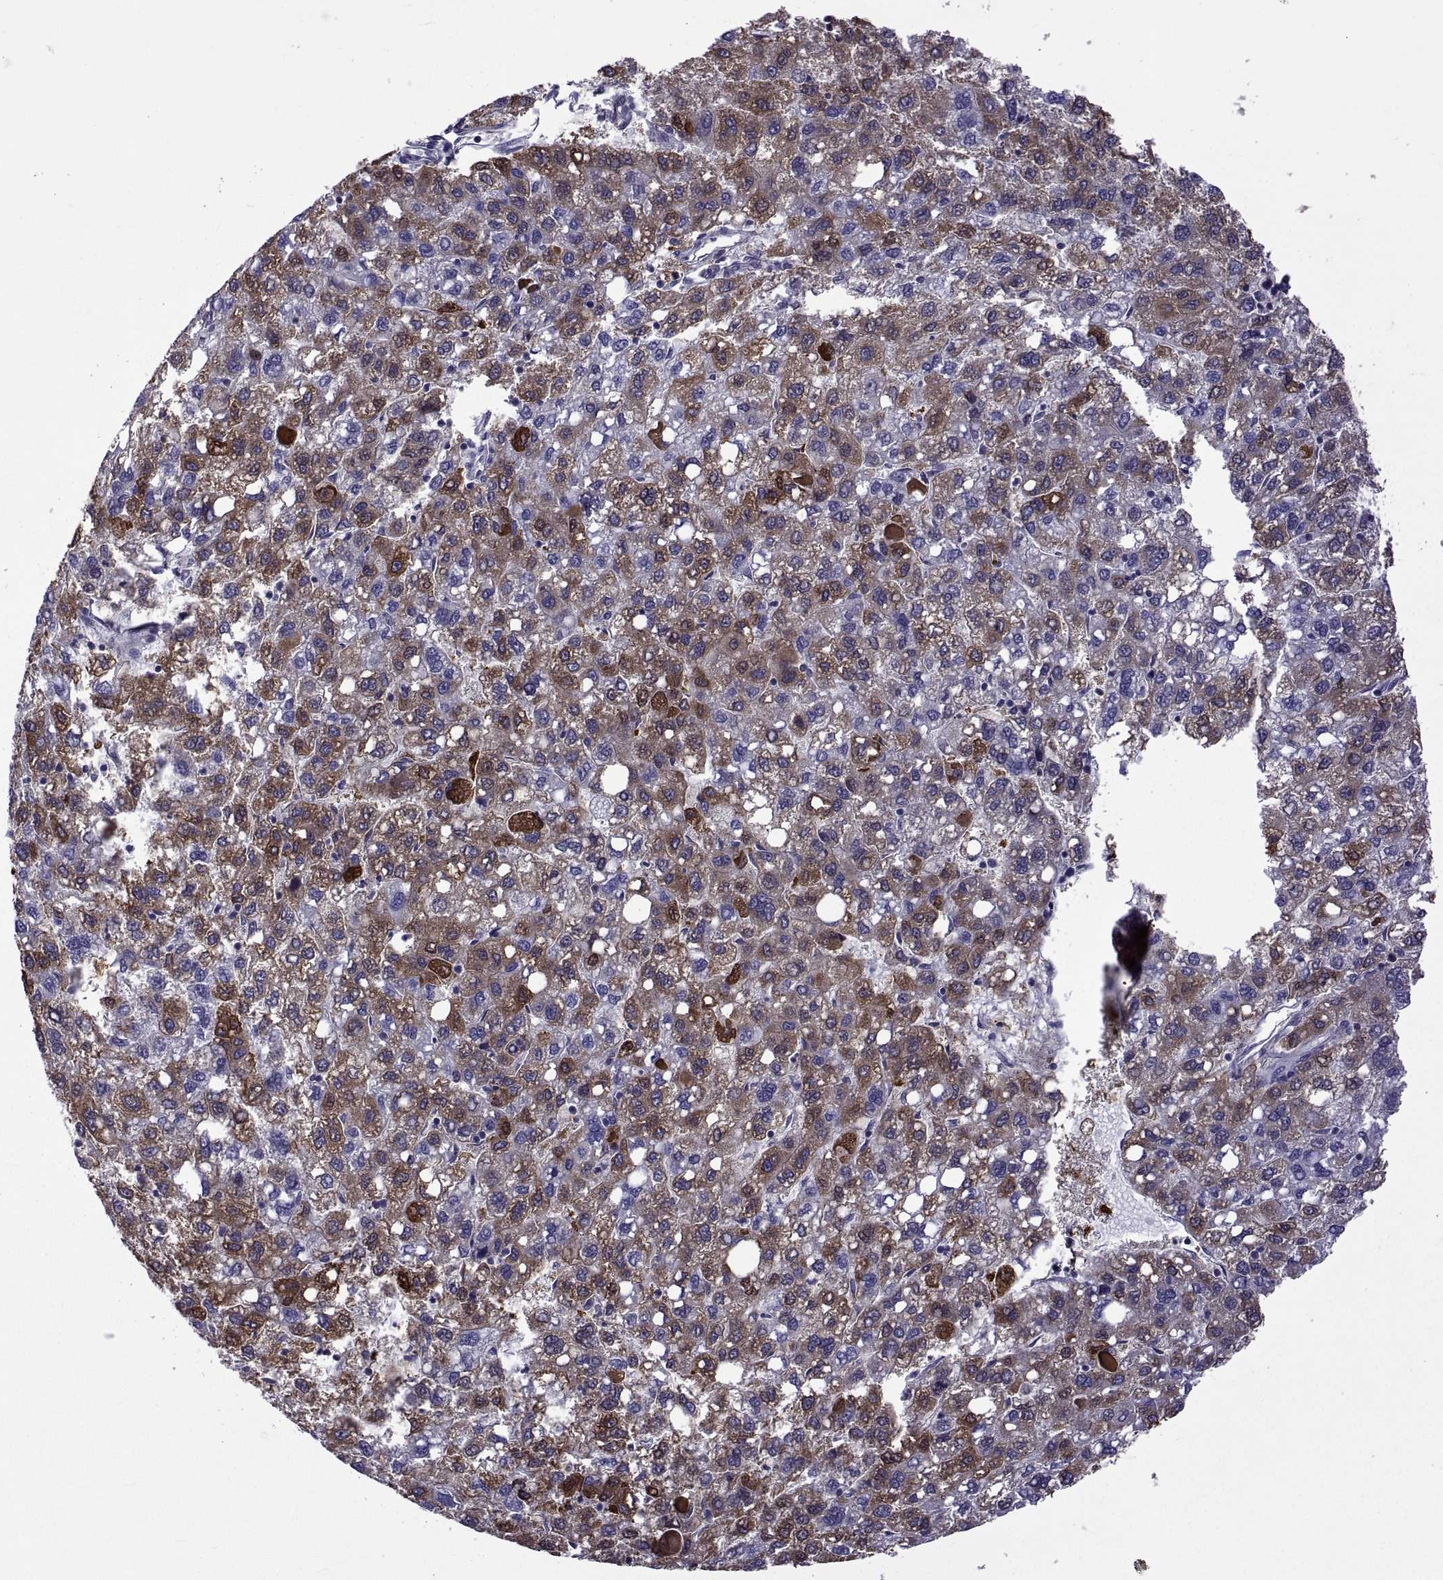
{"staining": {"intensity": "moderate", "quantity": "25%-75%", "location": "cytoplasmic/membranous"}, "tissue": "liver cancer", "cell_type": "Tumor cells", "image_type": "cancer", "snomed": [{"axis": "morphology", "description": "Carcinoma, Hepatocellular, NOS"}, {"axis": "topography", "description": "Liver"}], "caption": "Liver hepatocellular carcinoma stained with DAB (3,3'-diaminobenzidine) immunohistochemistry (IHC) shows medium levels of moderate cytoplasmic/membranous expression in about 25%-75% of tumor cells. The protein is shown in brown color, while the nuclei are stained blue.", "gene": "TMC3", "patient": {"sex": "female", "age": 82}}